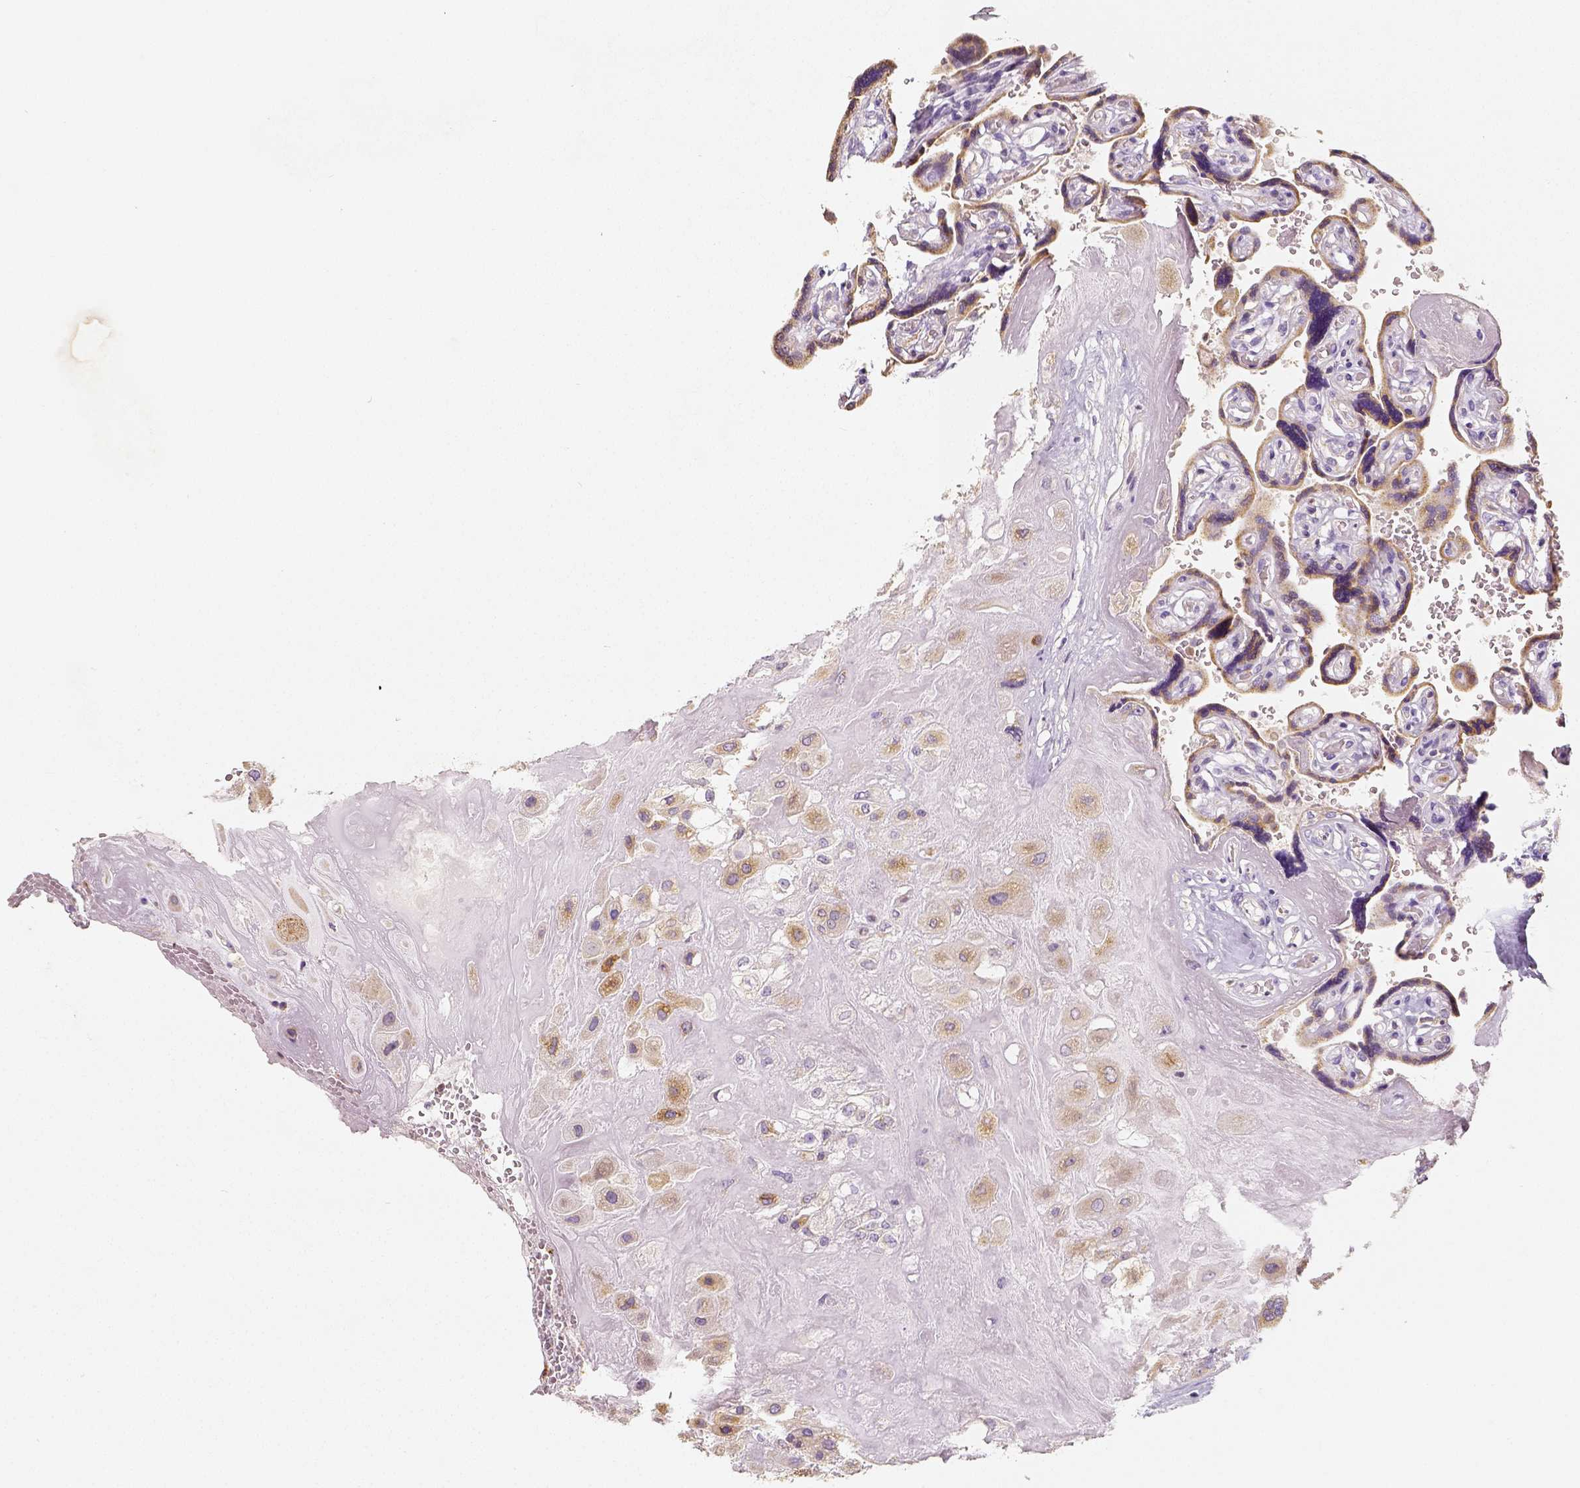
{"staining": {"intensity": "weak", "quantity": "<25%", "location": "cytoplasmic/membranous"}, "tissue": "placenta", "cell_type": "Decidual cells", "image_type": "normal", "snomed": [{"axis": "morphology", "description": "Normal tissue, NOS"}, {"axis": "topography", "description": "Placenta"}], "caption": "Immunohistochemical staining of unremarkable placenta exhibits no significant expression in decidual cells.", "gene": "PGAM5", "patient": {"sex": "female", "age": 32}}